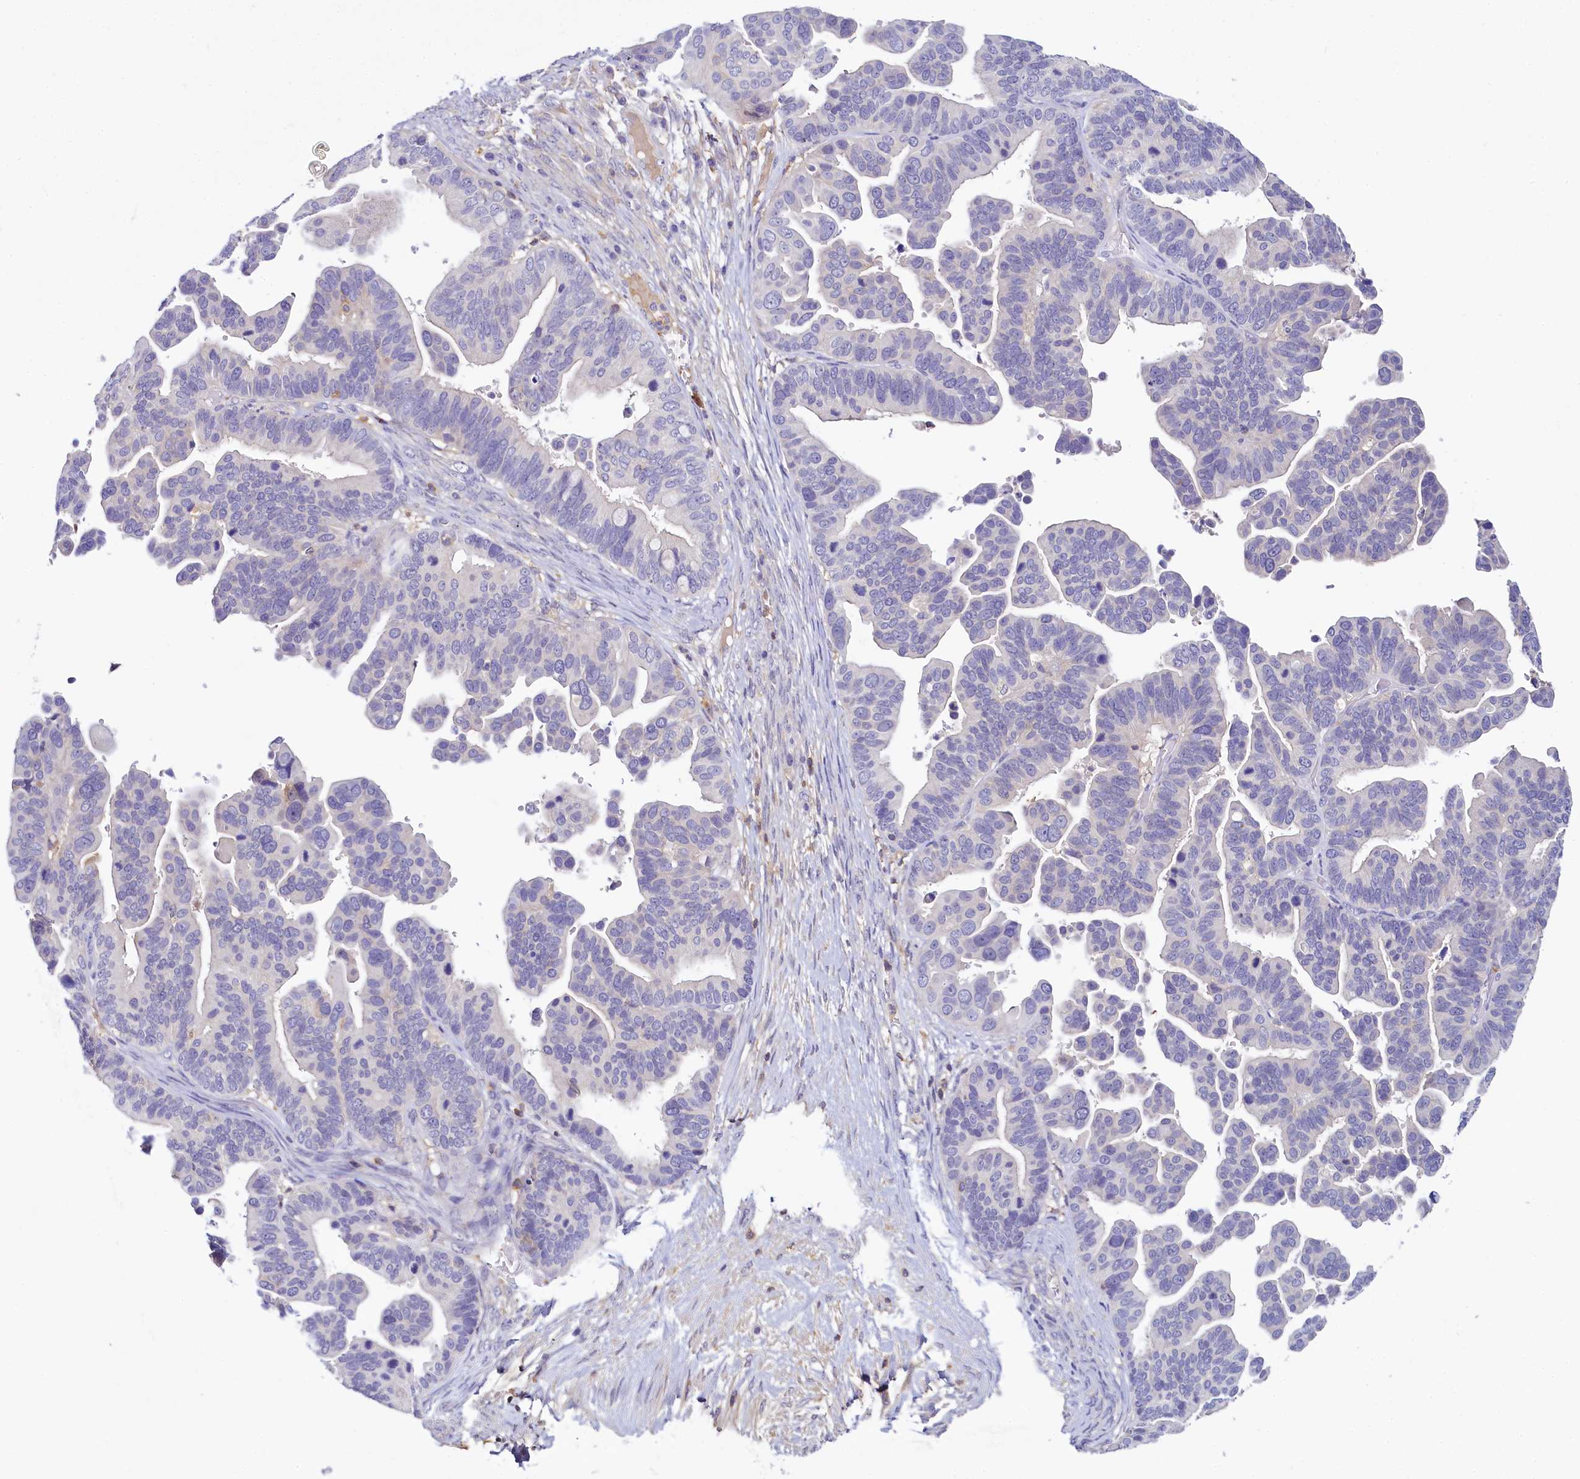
{"staining": {"intensity": "negative", "quantity": "none", "location": "none"}, "tissue": "ovarian cancer", "cell_type": "Tumor cells", "image_type": "cancer", "snomed": [{"axis": "morphology", "description": "Cystadenocarcinoma, serous, NOS"}, {"axis": "topography", "description": "Ovary"}], "caption": "IHC of human ovarian serous cystadenocarcinoma shows no expression in tumor cells. The staining was performed using DAB to visualize the protein expression in brown, while the nuclei were stained in blue with hematoxylin (Magnification: 20x).", "gene": "FGFR2", "patient": {"sex": "female", "age": 56}}